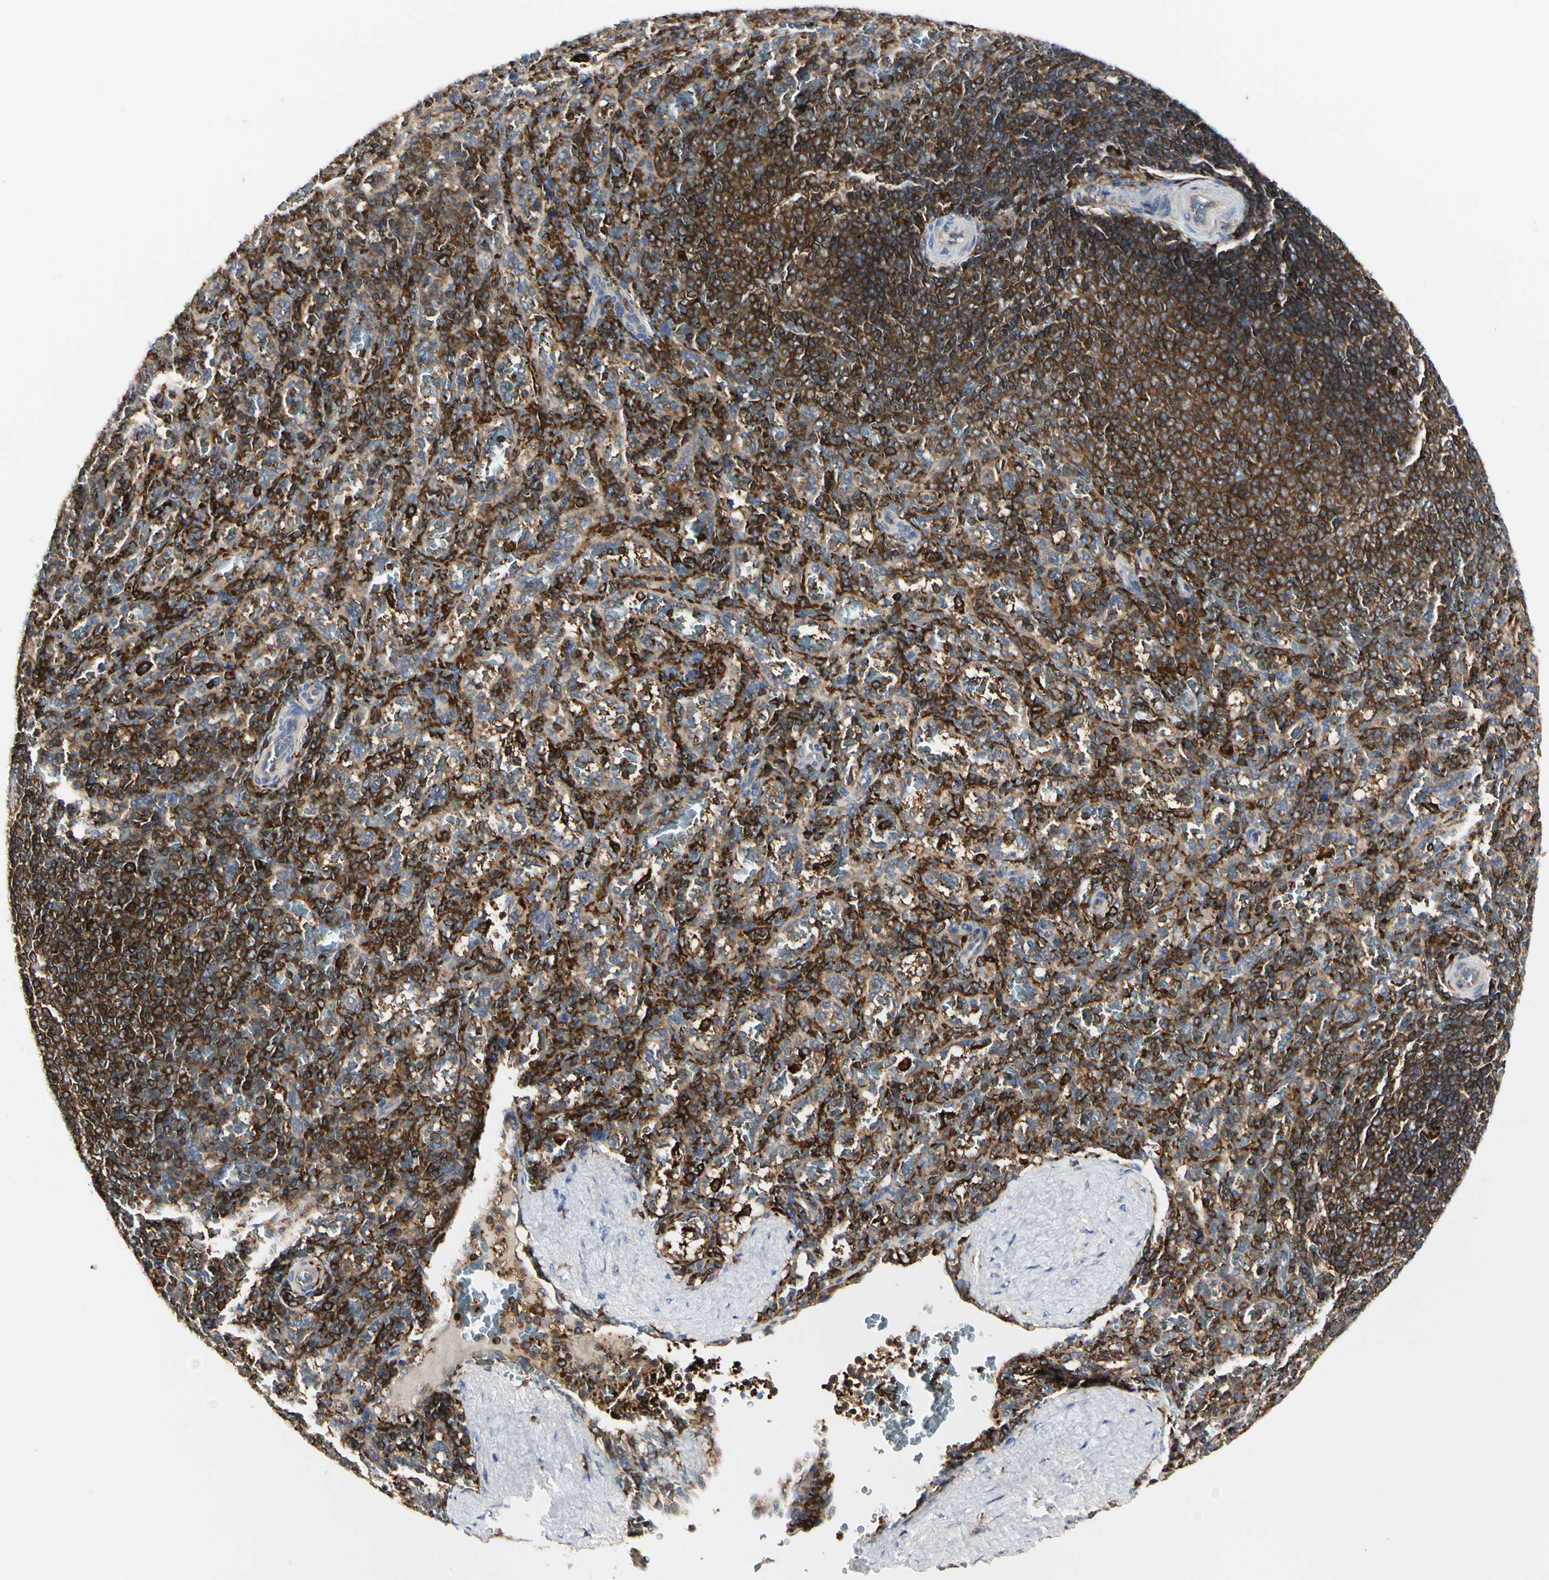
{"staining": {"intensity": "weak", "quantity": "25%-75%", "location": "cytoplasmic/membranous"}, "tissue": "spleen", "cell_type": "Cells in red pulp", "image_type": "normal", "snomed": [{"axis": "morphology", "description": "Normal tissue, NOS"}, {"axis": "topography", "description": "Spleen"}], "caption": "This histopathology image displays immunohistochemistry (IHC) staining of unremarkable spleen, with low weak cytoplasmic/membranous staining in approximately 25%-75% of cells in red pulp.", "gene": "NAPG", "patient": {"sex": "female", "age": 21}}